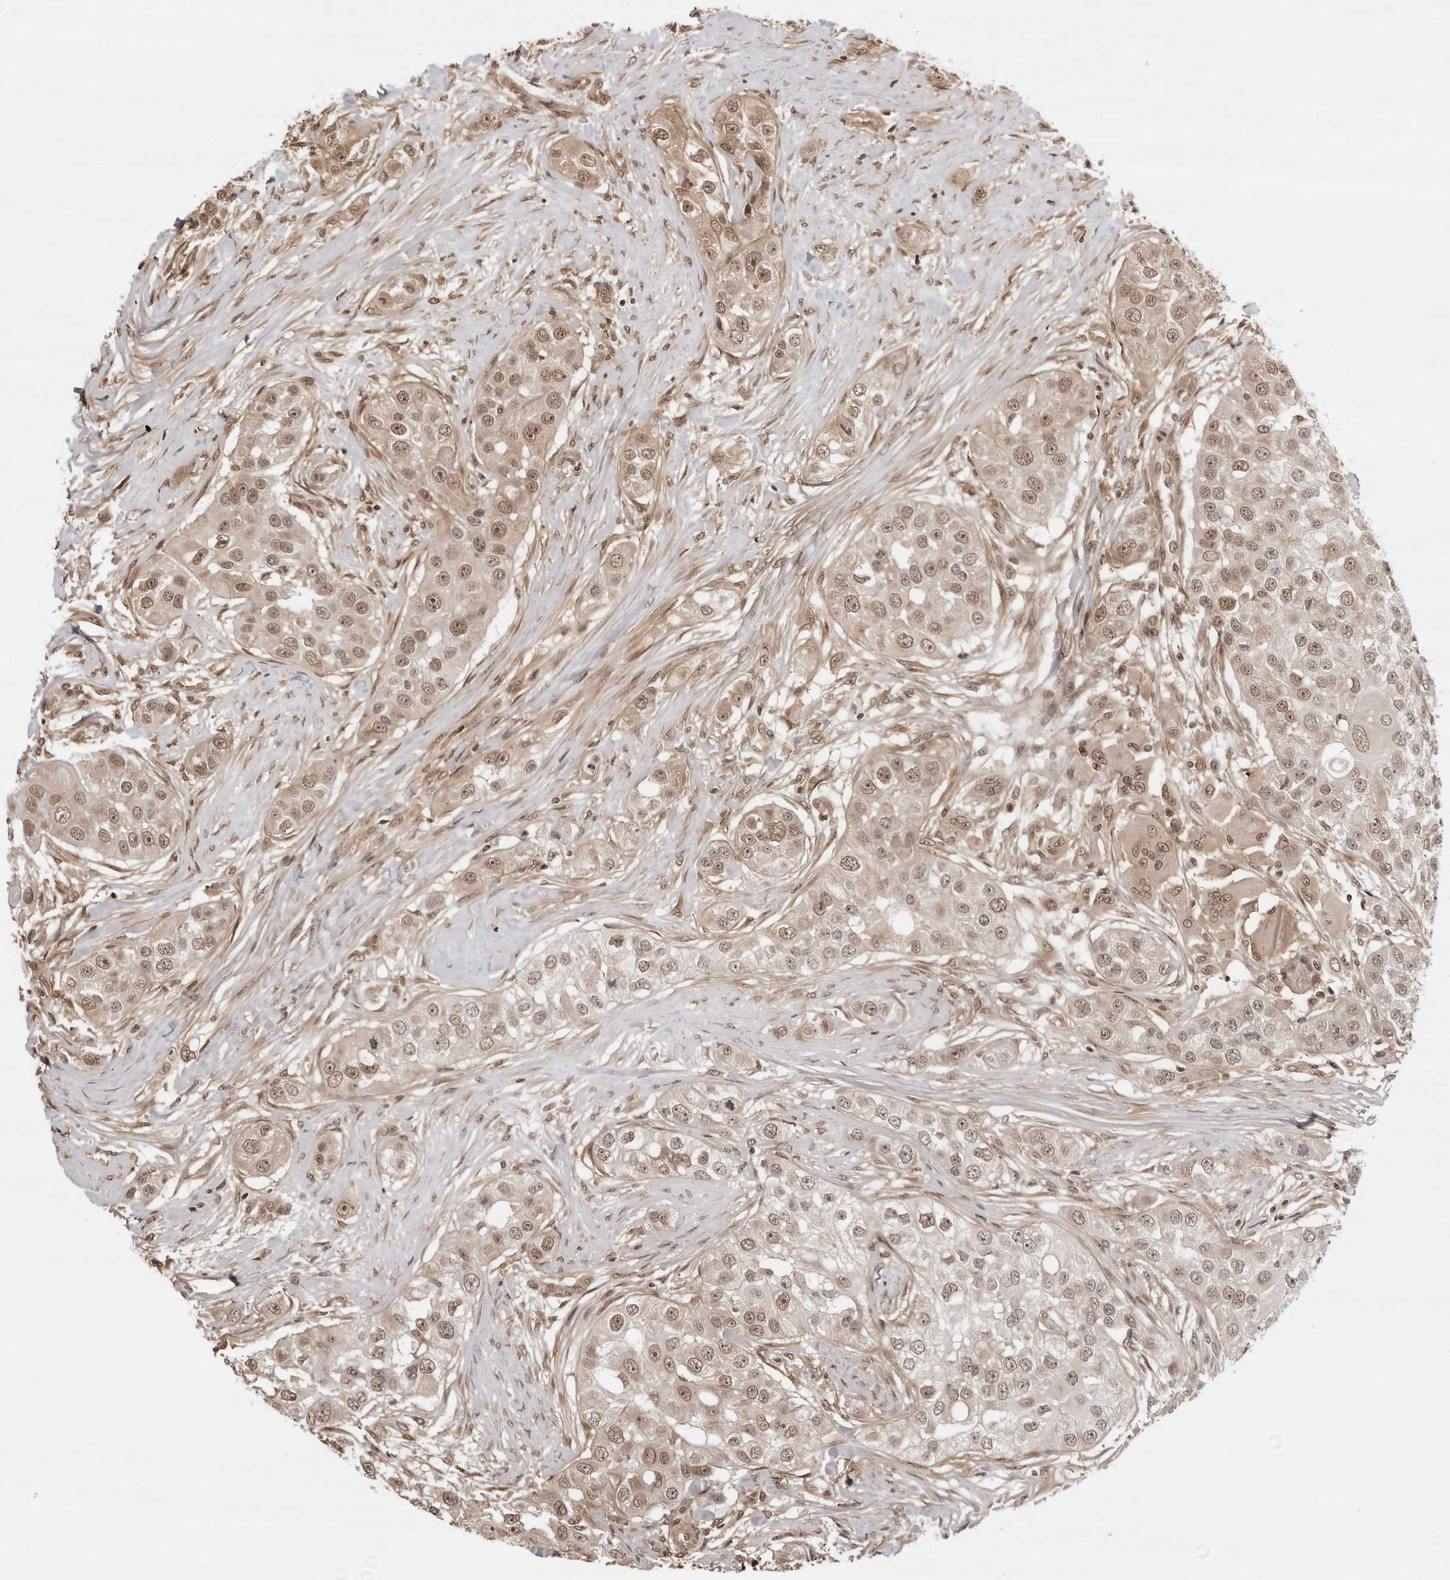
{"staining": {"intensity": "moderate", "quantity": "25%-75%", "location": "nuclear"}, "tissue": "head and neck cancer", "cell_type": "Tumor cells", "image_type": "cancer", "snomed": [{"axis": "morphology", "description": "Normal tissue, NOS"}, {"axis": "morphology", "description": "Squamous cell carcinoma, NOS"}, {"axis": "topography", "description": "Skeletal muscle"}, {"axis": "topography", "description": "Head-Neck"}], "caption": "A photomicrograph of human head and neck cancer stained for a protein shows moderate nuclear brown staining in tumor cells.", "gene": "SDE2", "patient": {"sex": "male", "age": 51}}